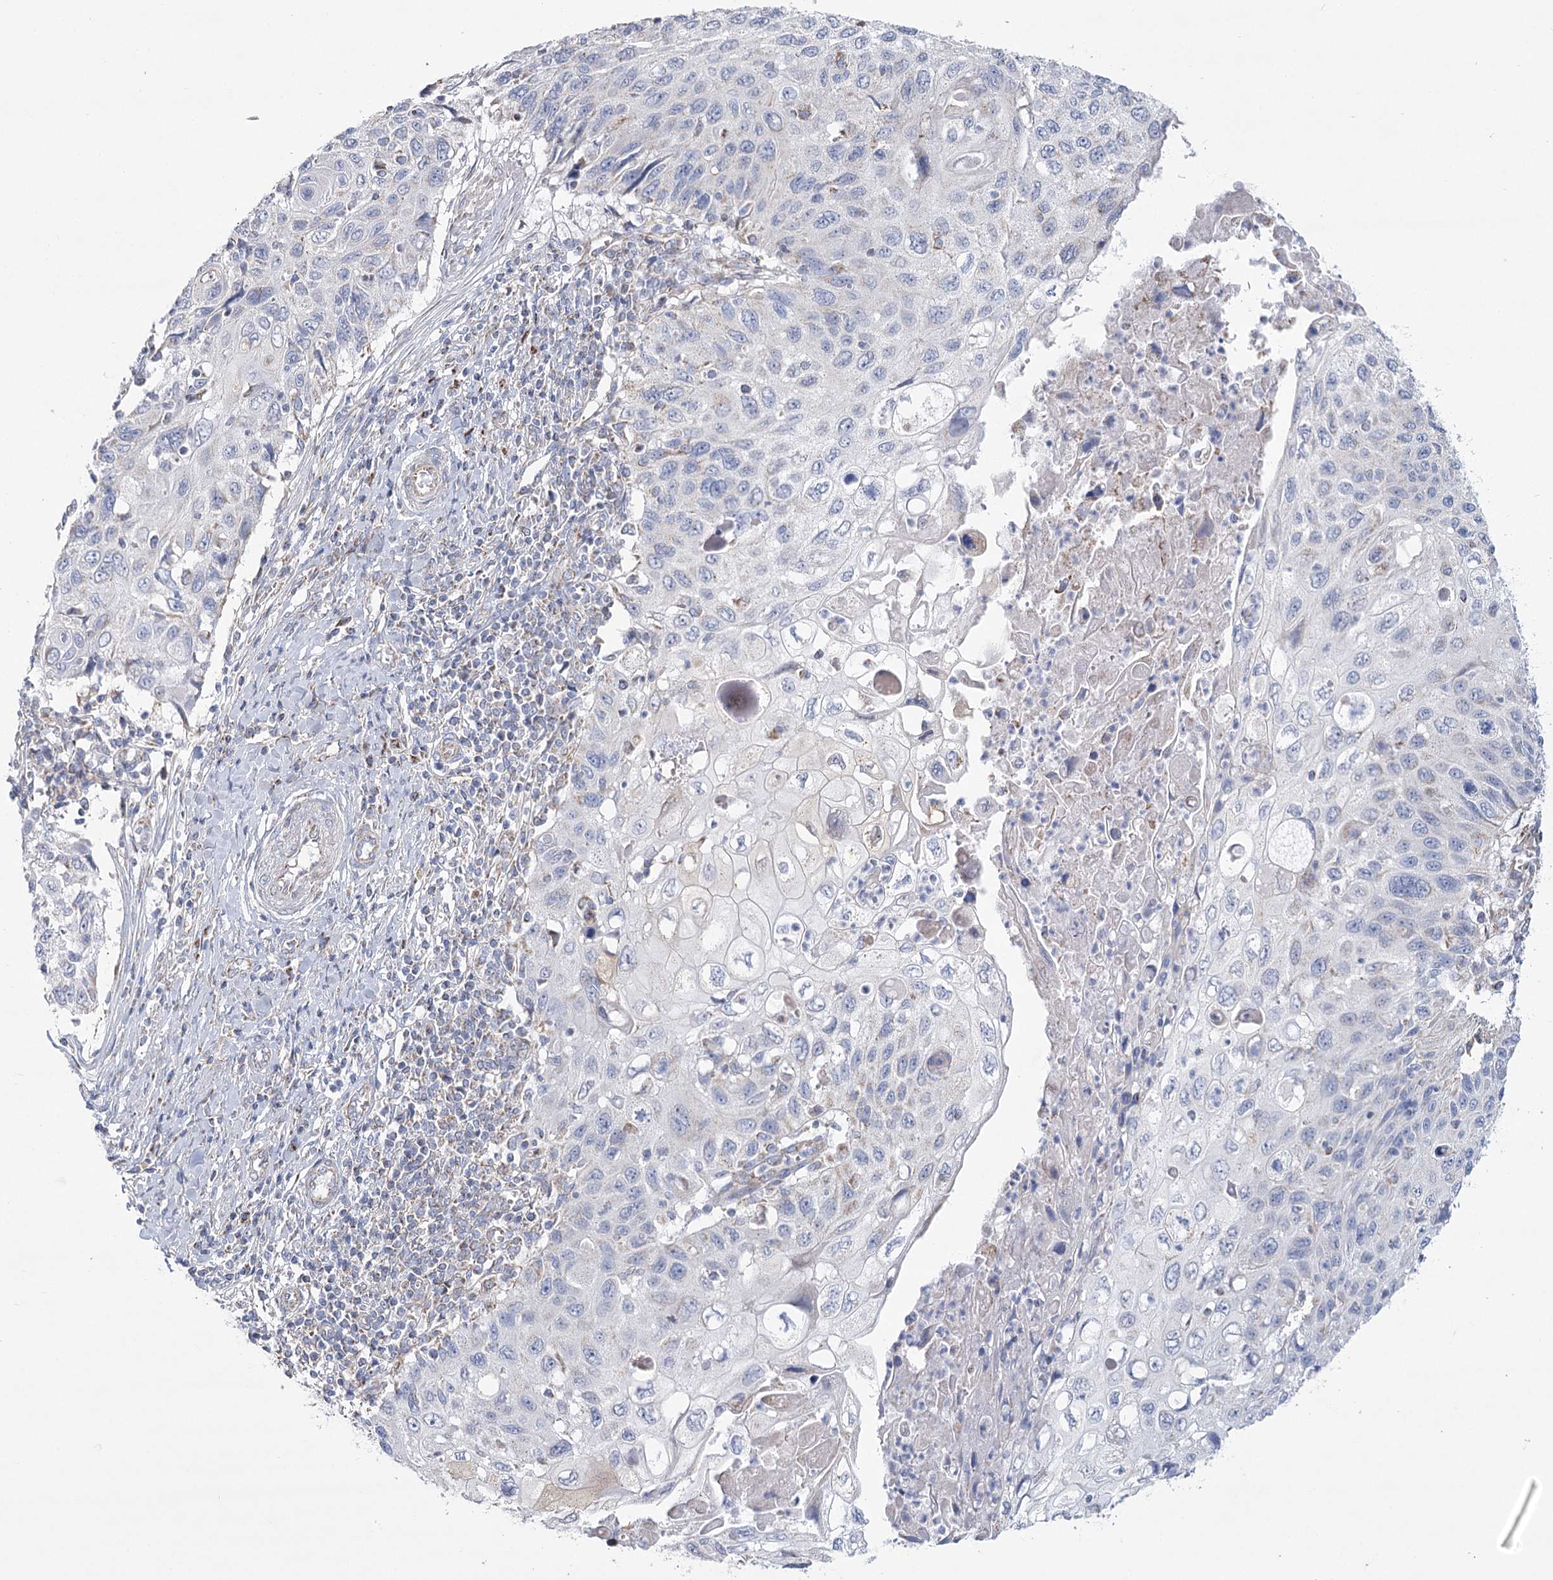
{"staining": {"intensity": "negative", "quantity": "none", "location": "none"}, "tissue": "cervical cancer", "cell_type": "Tumor cells", "image_type": "cancer", "snomed": [{"axis": "morphology", "description": "Squamous cell carcinoma, NOS"}, {"axis": "topography", "description": "Cervix"}], "caption": "Cervical cancer (squamous cell carcinoma) stained for a protein using immunohistochemistry reveals no positivity tumor cells.", "gene": "SNX7", "patient": {"sex": "female", "age": 70}}